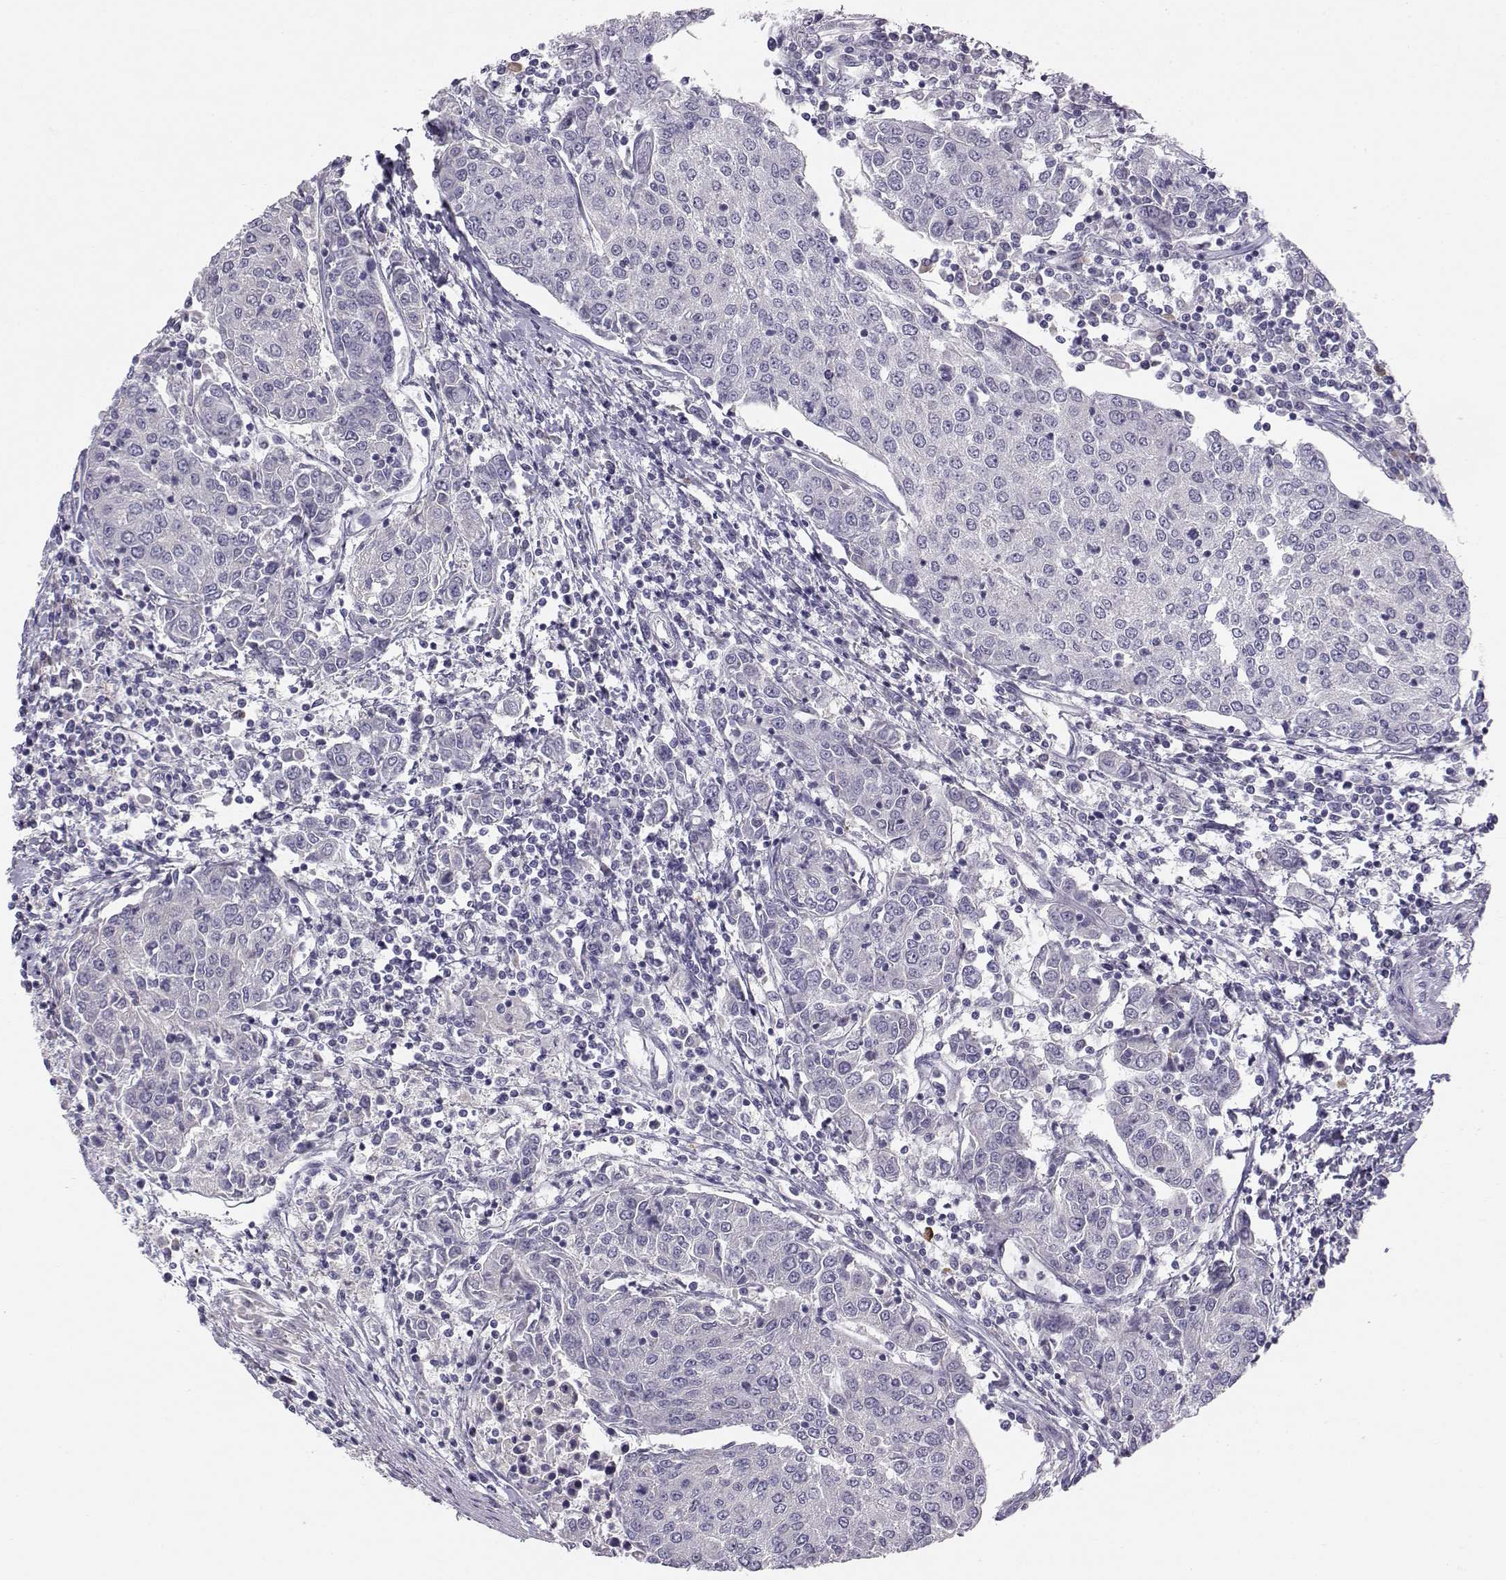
{"staining": {"intensity": "negative", "quantity": "none", "location": "none"}, "tissue": "urothelial cancer", "cell_type": "Tumor cells", "image_type": "cancer", "snomed": [{"axis": "morphology", "description": "Urothelial carcinoma, High grade"}, {"axis": "topography", "description": "Urinary bladder"}], "caption": "A histopathology image of human urothelial carcinoma (high-grade) is negative for staining in tumor cells. Nuclei are stained in blue.", "gene": "ACSL6", "patient": {"sex": "female", "age": 85}}